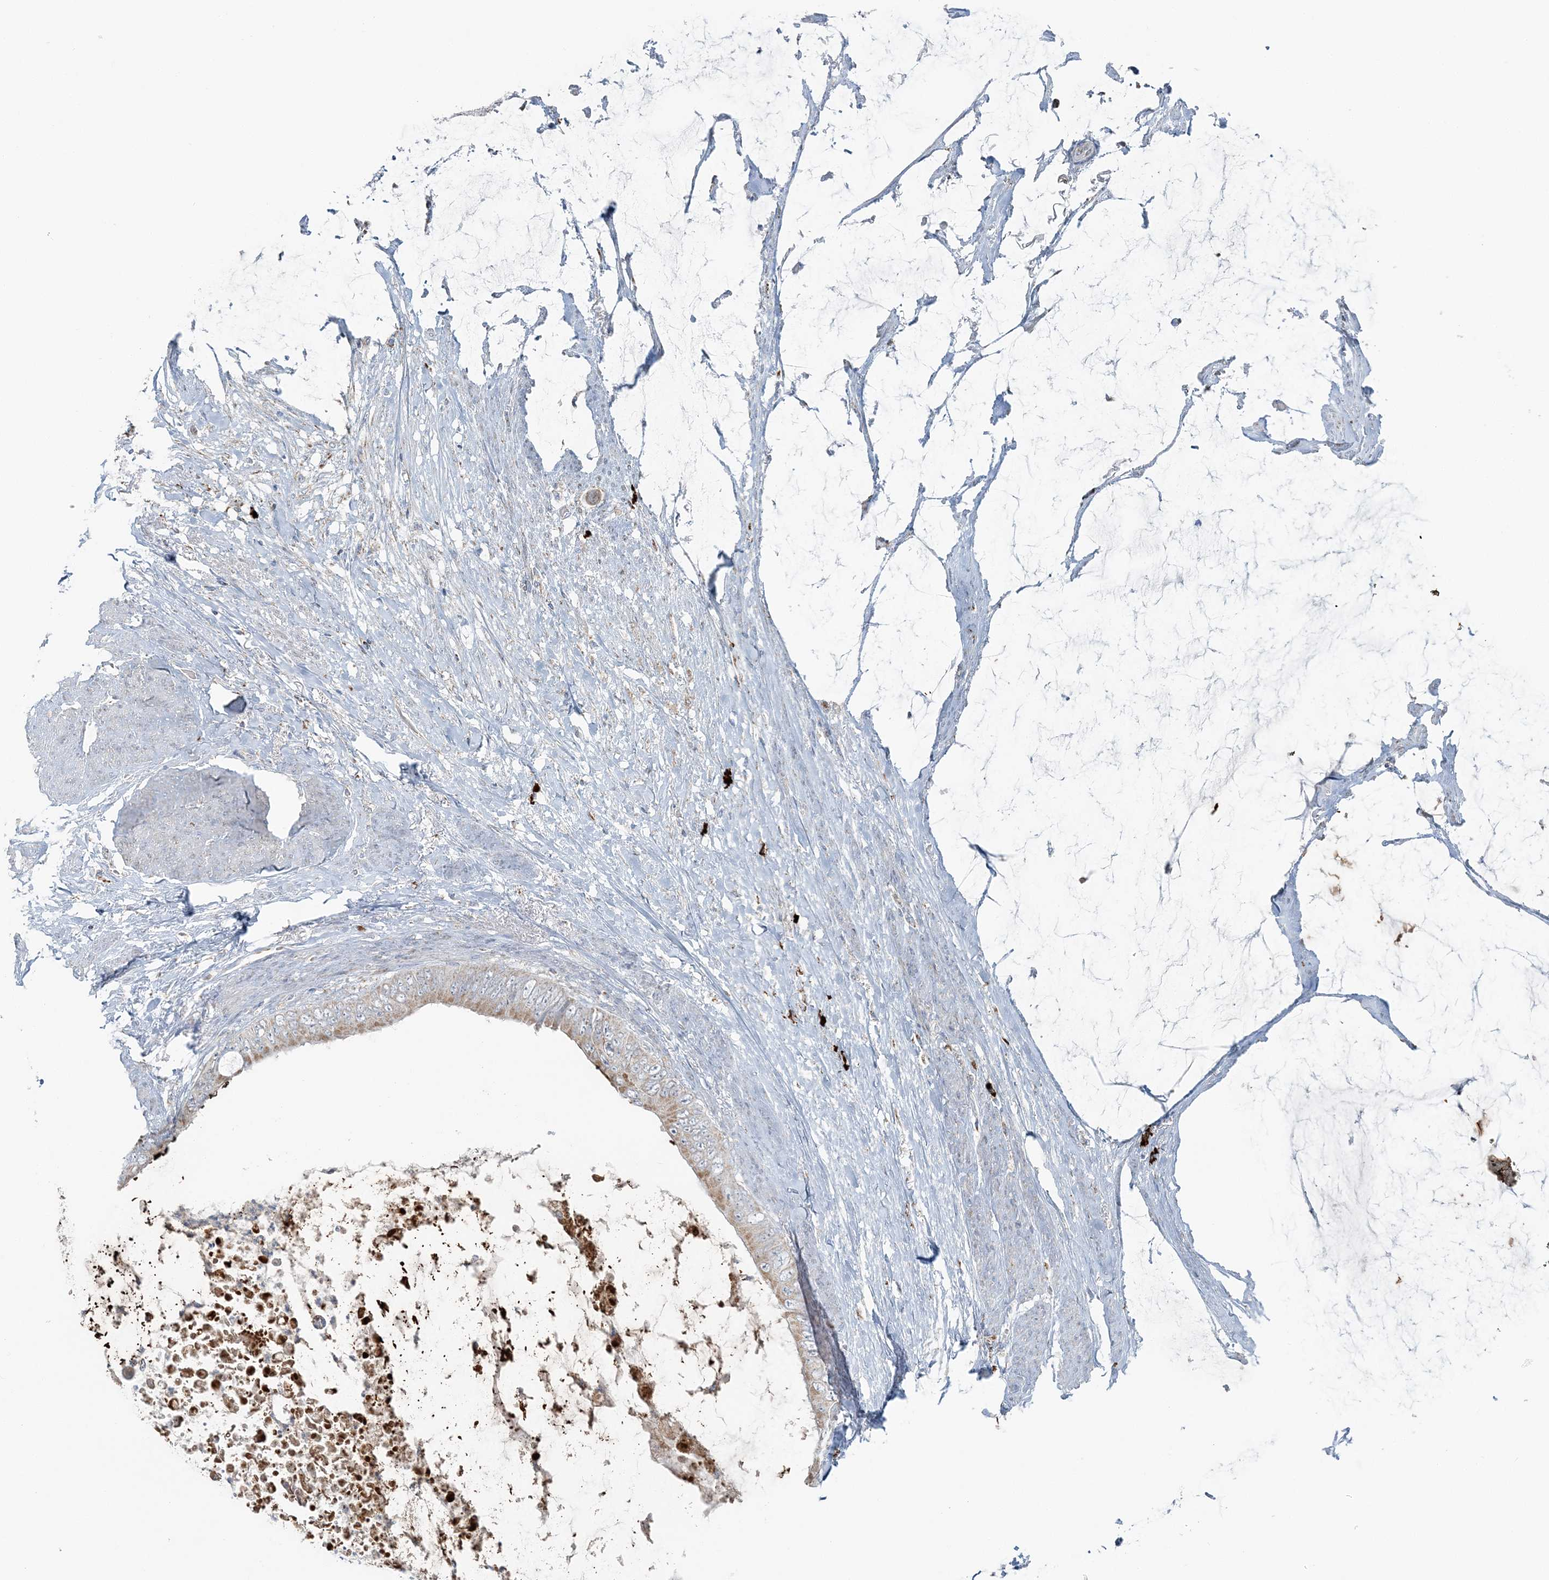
{"staining": {"intensity": "moderate", "quantity": ">75%", "location": "cytoplasmic/membranous"}, "tissue": "colorectal cancer", "cell_type": "Tumor cells", "image_type": "cancer", "snomed": [{"axis": "morphology", "description": "Normal tissue, NOS"}, {"axis": "morphology", "description": "Adenocarcinoma, NOS"}, {"axis": "topography", "description": "Rectum"}, {"axis": "topography", "description": "Peripheral nerve tissue"}], "caption": "Immunohistochemical staining of colorectal cancer (adenocarcinoma) exhibits medium levels of moderate cytoplasmic/membranous staining in about >75% of tumor cells. The protein of interest is shown in brown color, while the nuclei are stained blue.", "gene": "SLC22A16", "patient": {"sex": "female", "age": 77}}